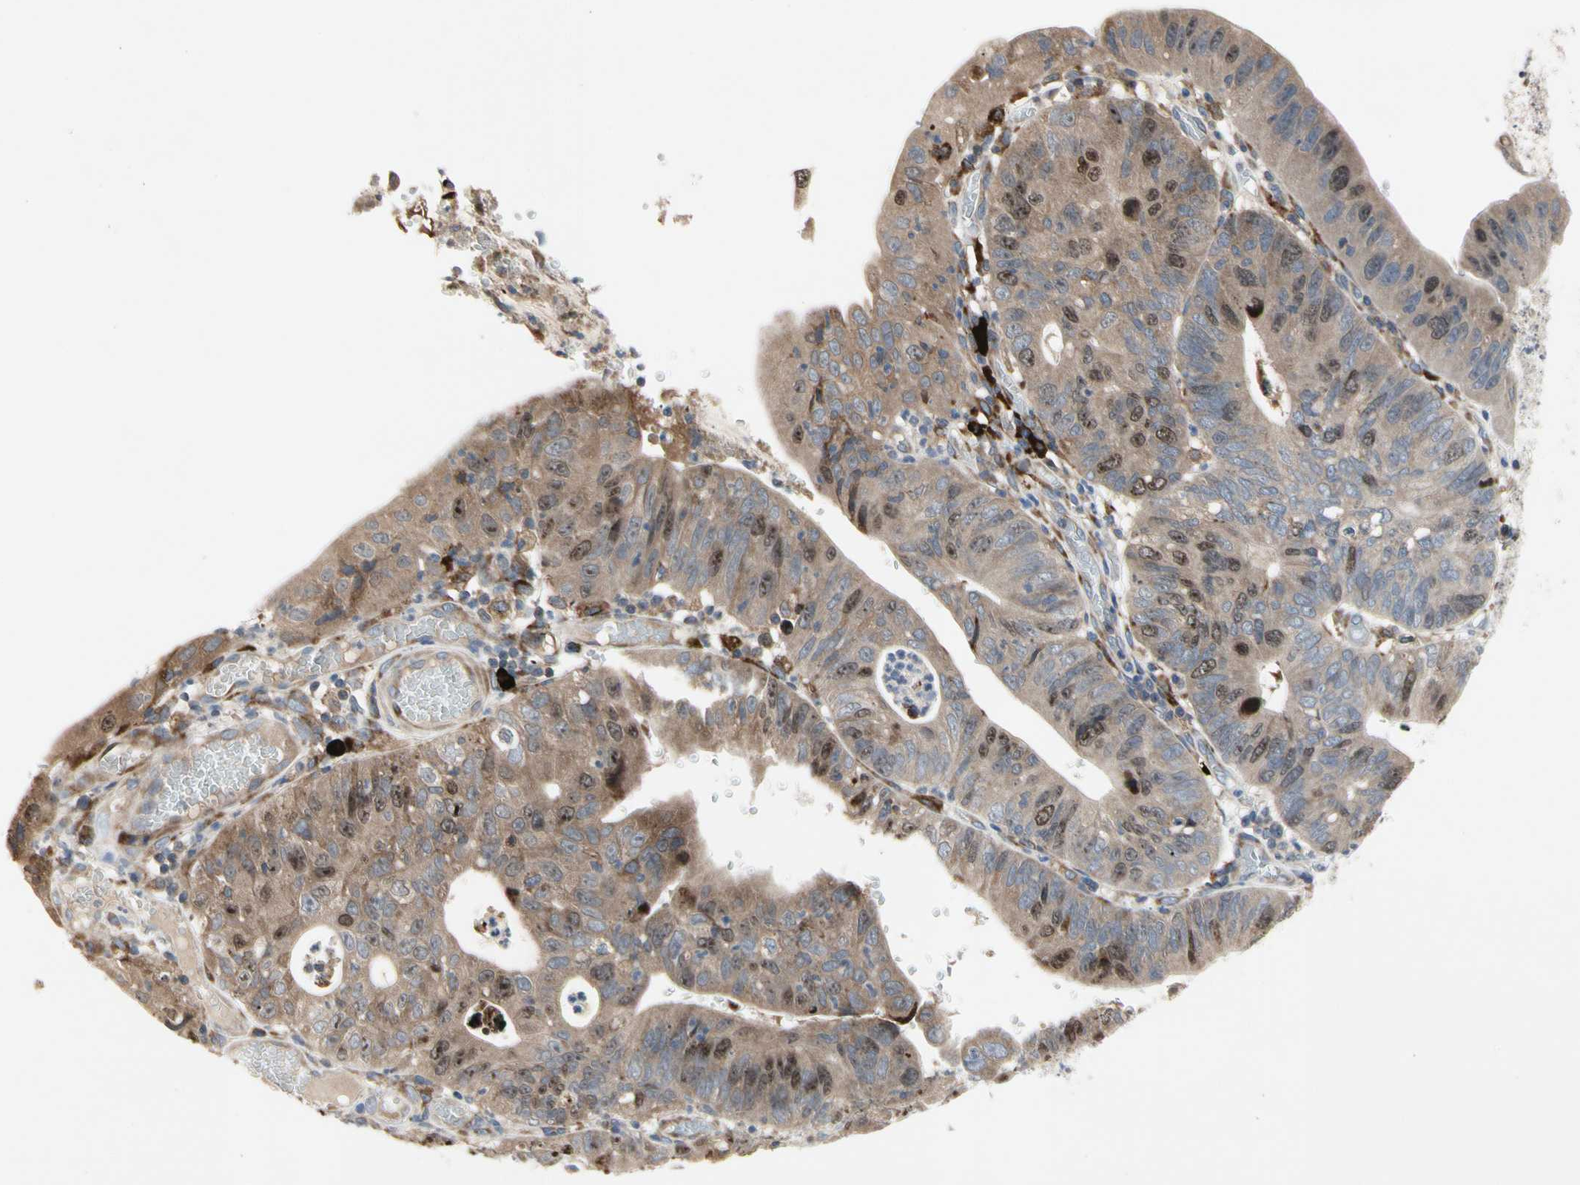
{"staining": {"intensity": "moderate", "quantity": ">75%", "location": "cytoplasmic/membranous"}, "tissue": "stomach cancer", "cell_type": "Tumor cells", "image_type": "cancer", "snomed": [{"axis": "morphology", "description": "Adenocarcinoma, NOS"}, {"axis": "topography", "description": "Stomach"}], "caption": "DAB immunohistochemical staining of stomach cancer (adenocarcinoma) shows moderate cytoplasmic/membranous protein expression in about >75% of tumor cells.", "gene": "MMEL1", "patient": {"sex": "male", "age": 59}}